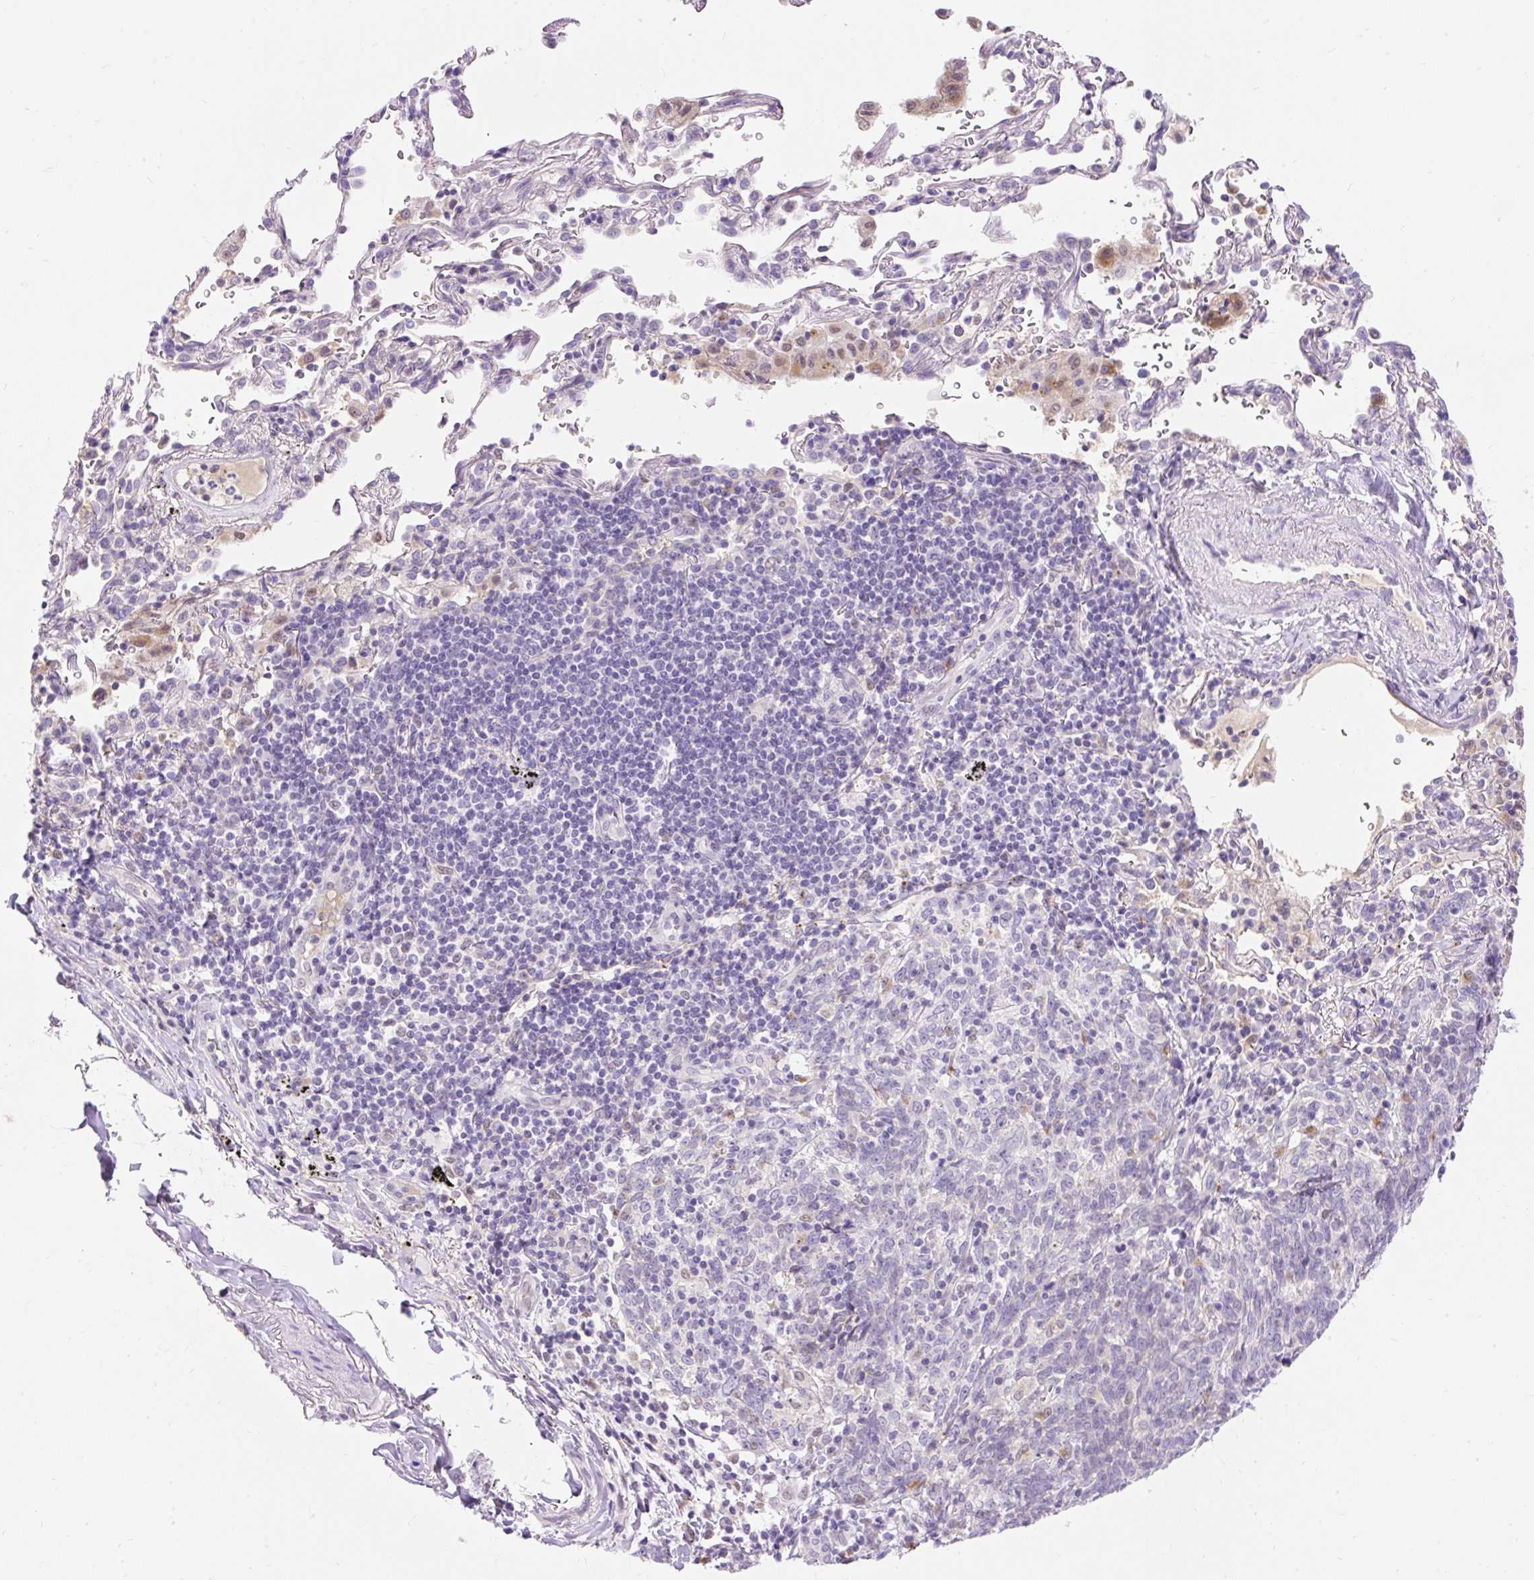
{"staining": {"intensity": "negative", "quantity": "none", "location": "none"}, "tissue": "lung cancer", "cell_type": "Tumor cells", "image_type": "cancer", "snomed": [{"axis": "morphology", "description": "Squamous cell carcinoma, NOS"}, {"axis": "topography", "description": "Lung"}], "caption": "DAB immunohistochemical staining of human lung cancer (squamous cell carcinoma) shows no significant positivity in tumor cells. The staining was performed using DAB to visualize the protein expression in brown, while the nuclei were stained in blue with hematoxylin (Magnification: 20x).", "gene": "TMEM150C", "patient": {"sex": "female", "age": 72}}